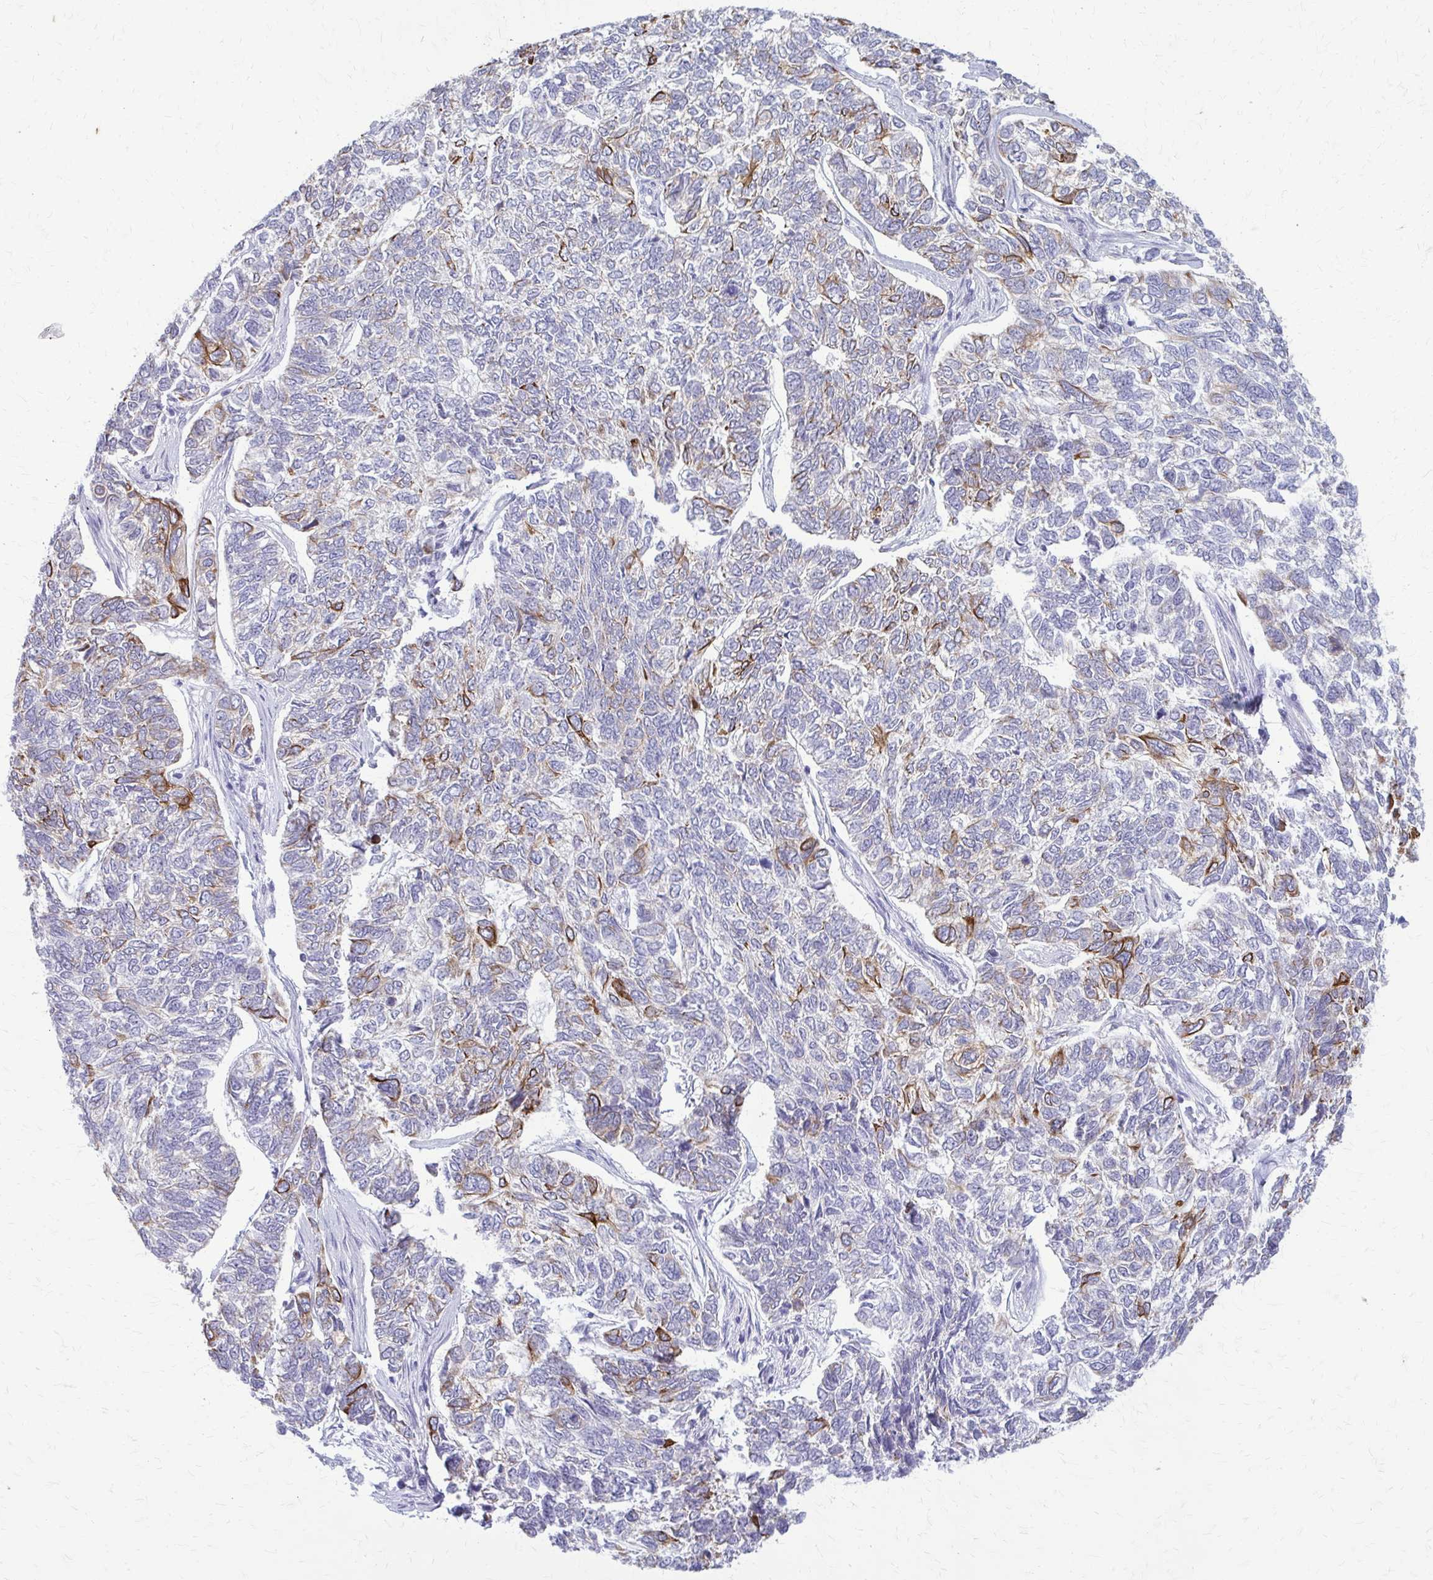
{"staining": {"intensity": "strong", "quantity": "<25%", "location": "cytoplasmic/membranous"}, "tissue": "skin cancer", "cell_type": "Tumor cells", "image_type": "cancer", "snomed": [{"axis": "morphology", "description": "Basal cell carcinoma"}, {"axis": "topography", "description": "Skin"}], "caption": "Protein expression analysis of human basal cell carcinoma (skin) reveals strong cytoplasmic/membranous staining in approximately <25% of tumor cells.", "gene": "KRT5", "patient": {"sex": "female", "age": 65}}